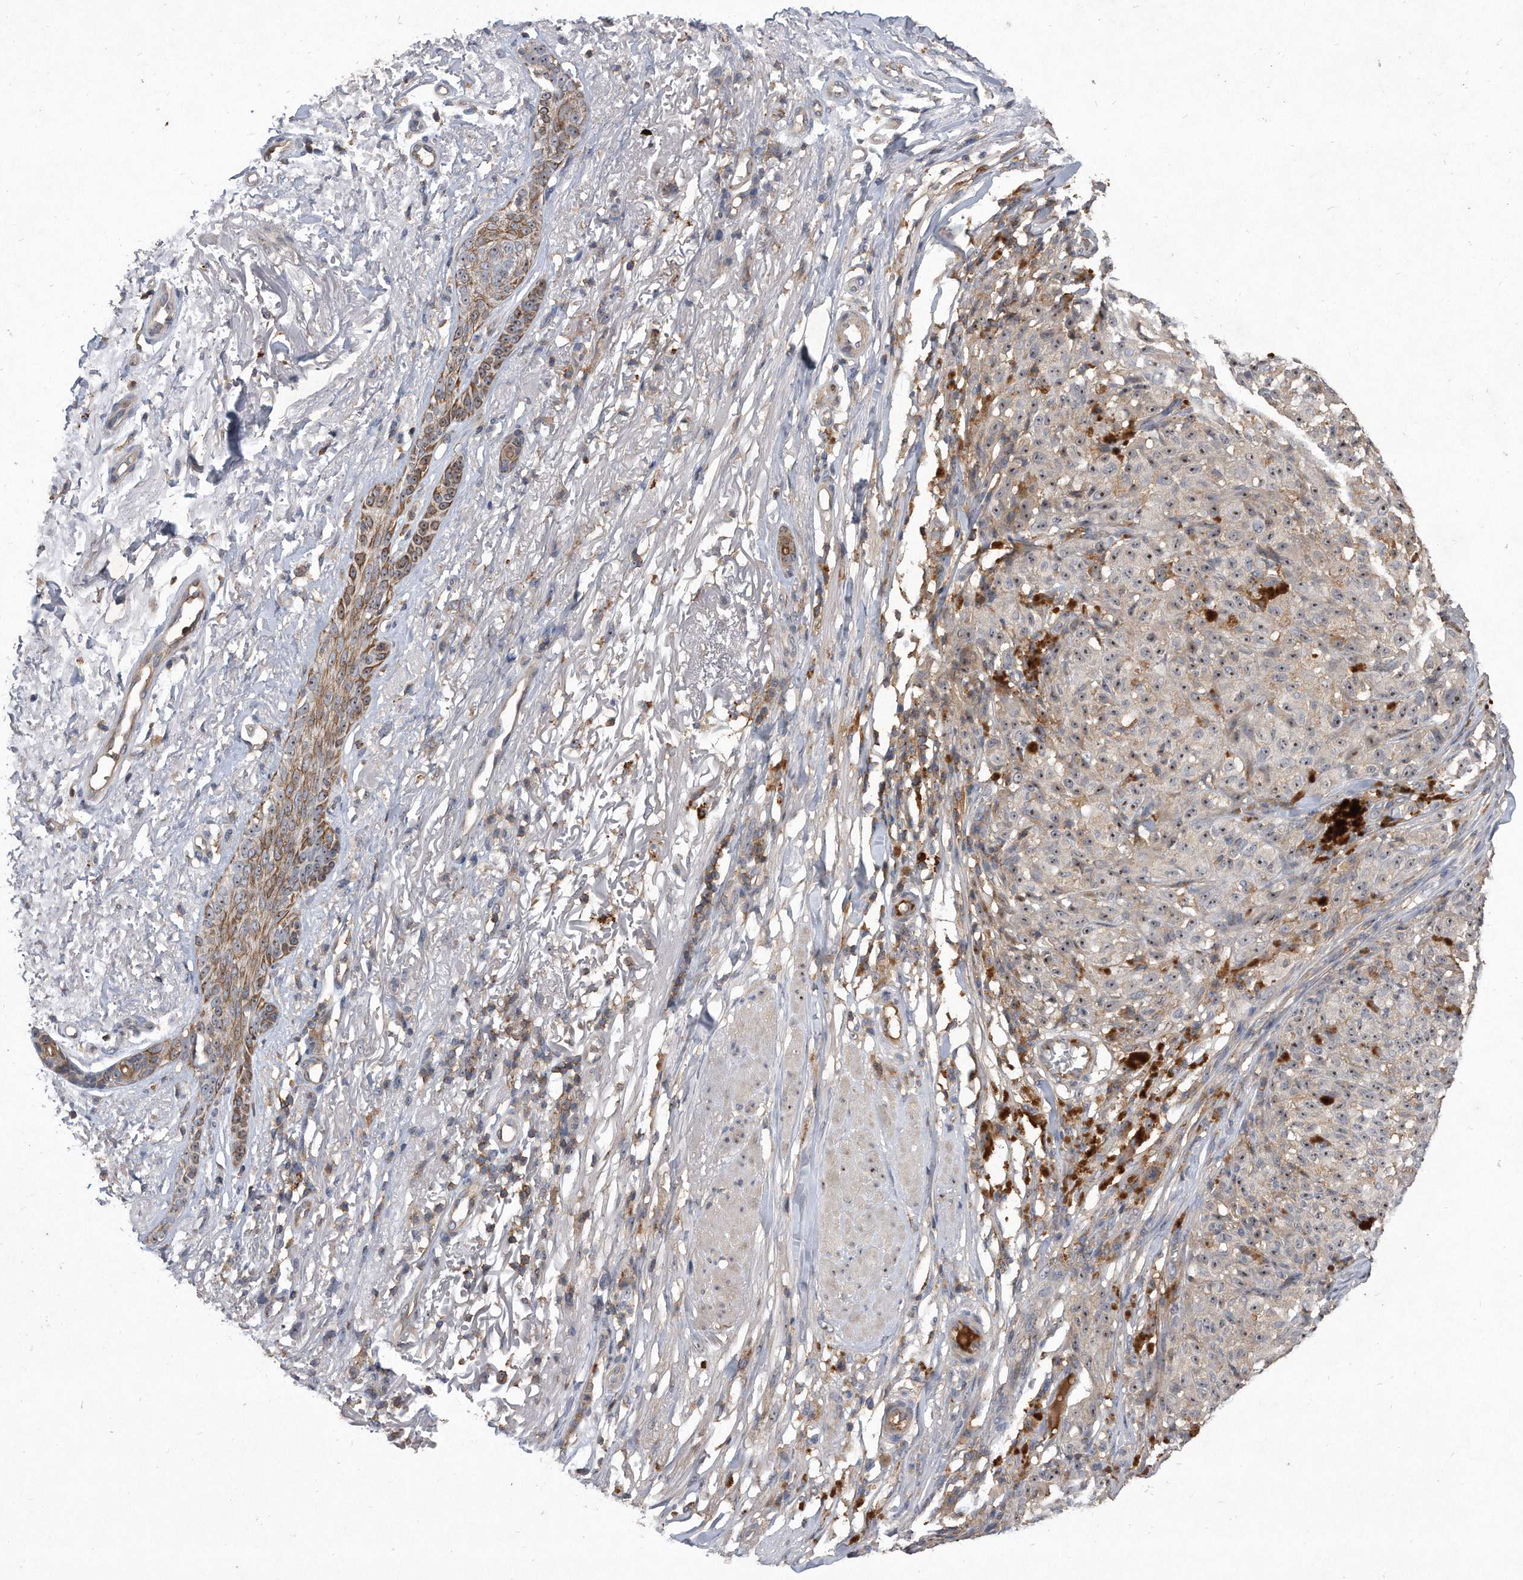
{"staining": {"intensity": "moderate", "quantity": ">75%", "location": "nuclear"}, "tissue": "melanoma", "cell_type": "Tumor cells", "image_type": "cancer", "snomed": [{"axis": "morphology", "description": "Malignant melanoma, NOS"}, {"axis": "topography", "description": "Skin"}], "caption": "Malignant melanoma stained for a protein (brown) exhibits moderate nuclear positive expression in approximately >75% of tumor cells.", "gene": "PGBD2", "patient": {"sex": "female", "age": 82}}